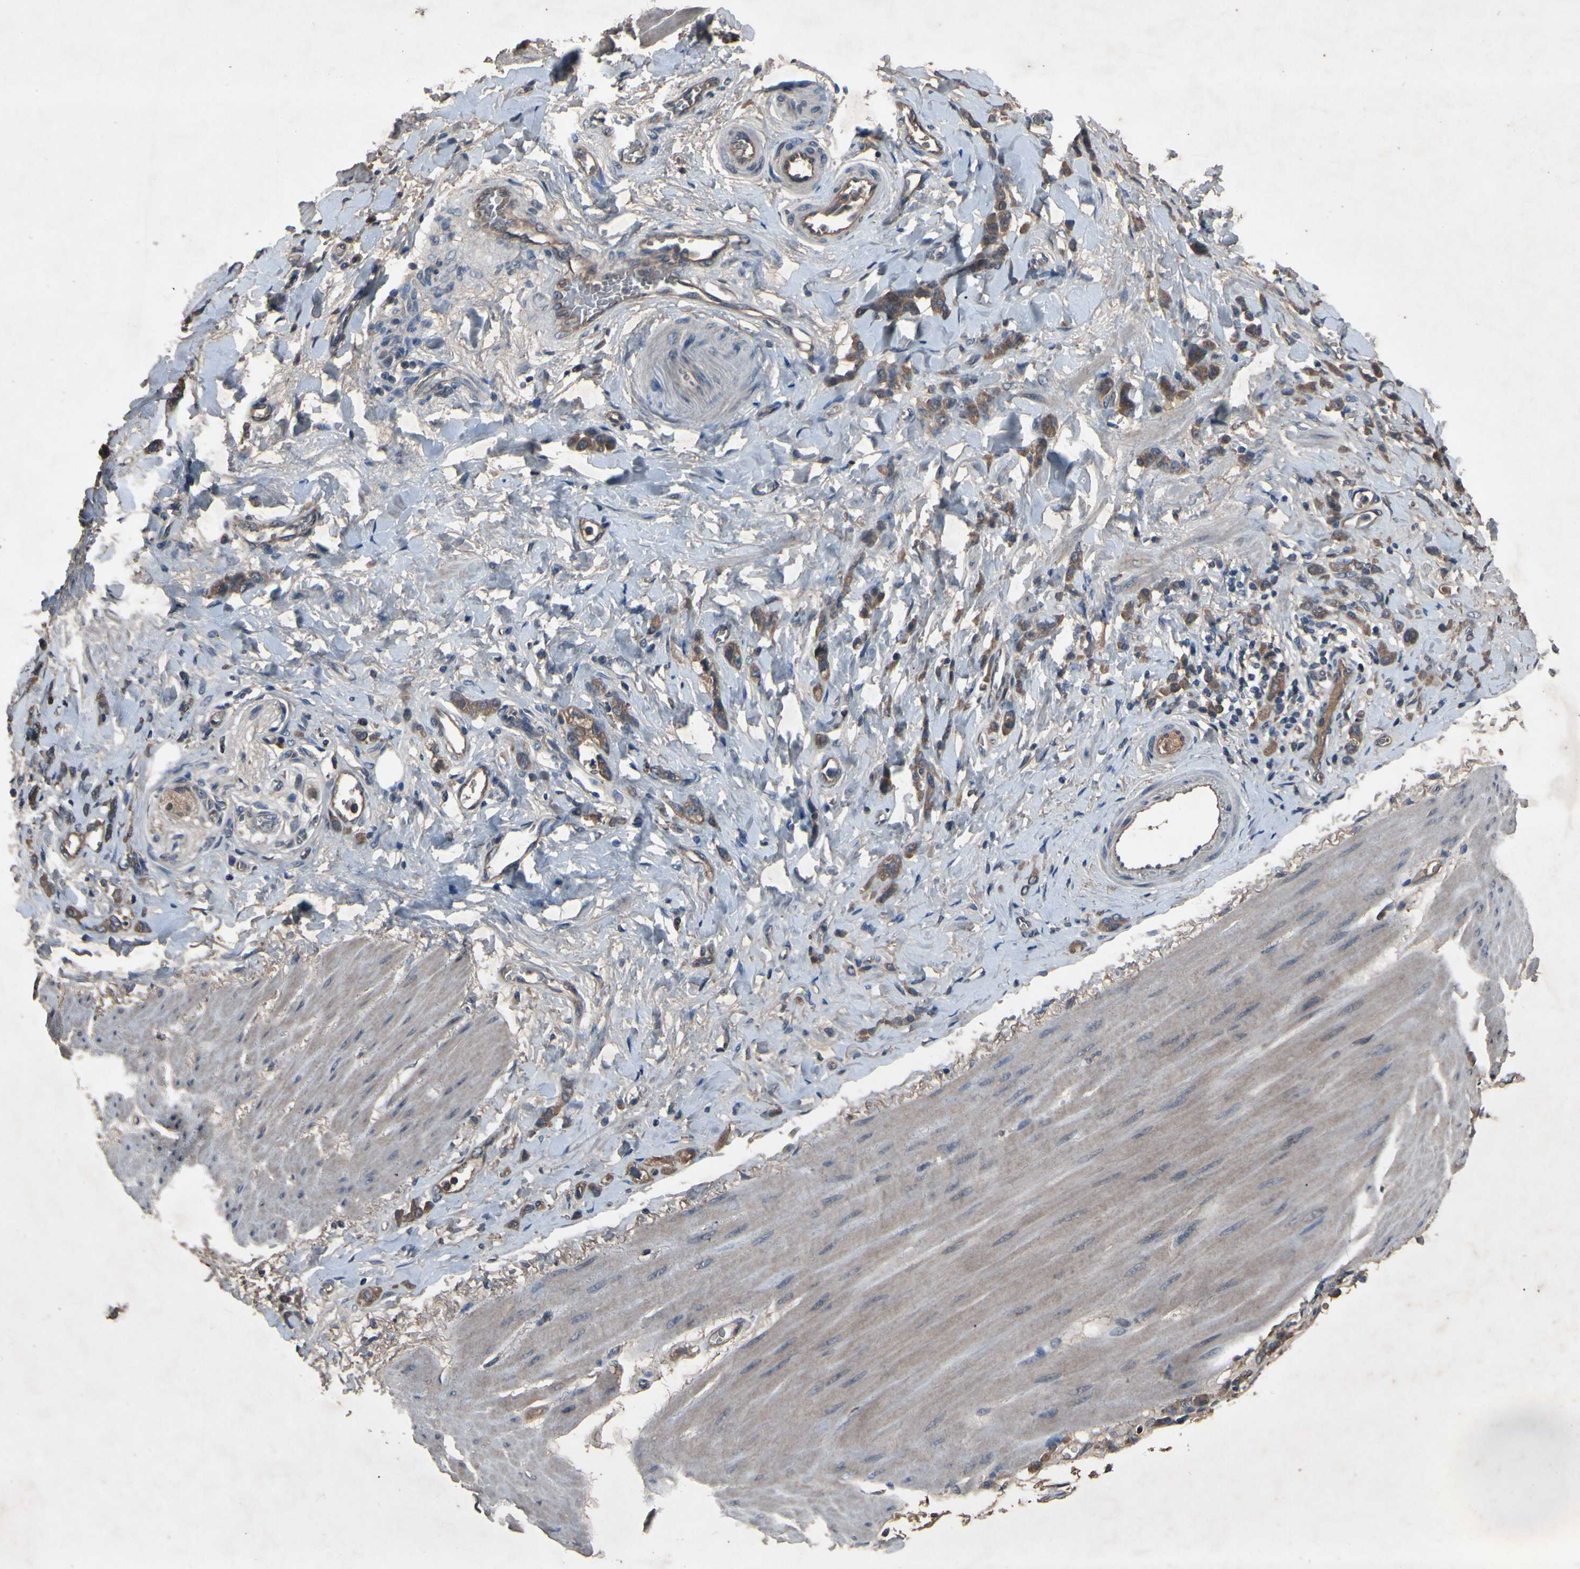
{"staining": {"intensity": "moderate", "quantity": ">75%", "location": "cytoplasmic/membranous"}, "tissue": "stomach cancer", "cell_type": "Tumor cells", "image_type": "cancer", "snomed": [{"axis": "morphology", "description": "Adenocarcinoma, NOS"}, {"axis": "topography", "description": "Stomach"}], "caption": "Immunohistochemistry histopathology image of neoplastic tissue: human stomach cancer (adenocarcinoma) stained using immunohistochemistry (IHC) exhibits medium levels of moderate protein expression localized specifically in the cytoplasmic/membranous of tumor cells, appearing as a cytoplasmic/membranous brown color.", "gene": "NSF", "patient": {"sex": "male", "age": 82}}